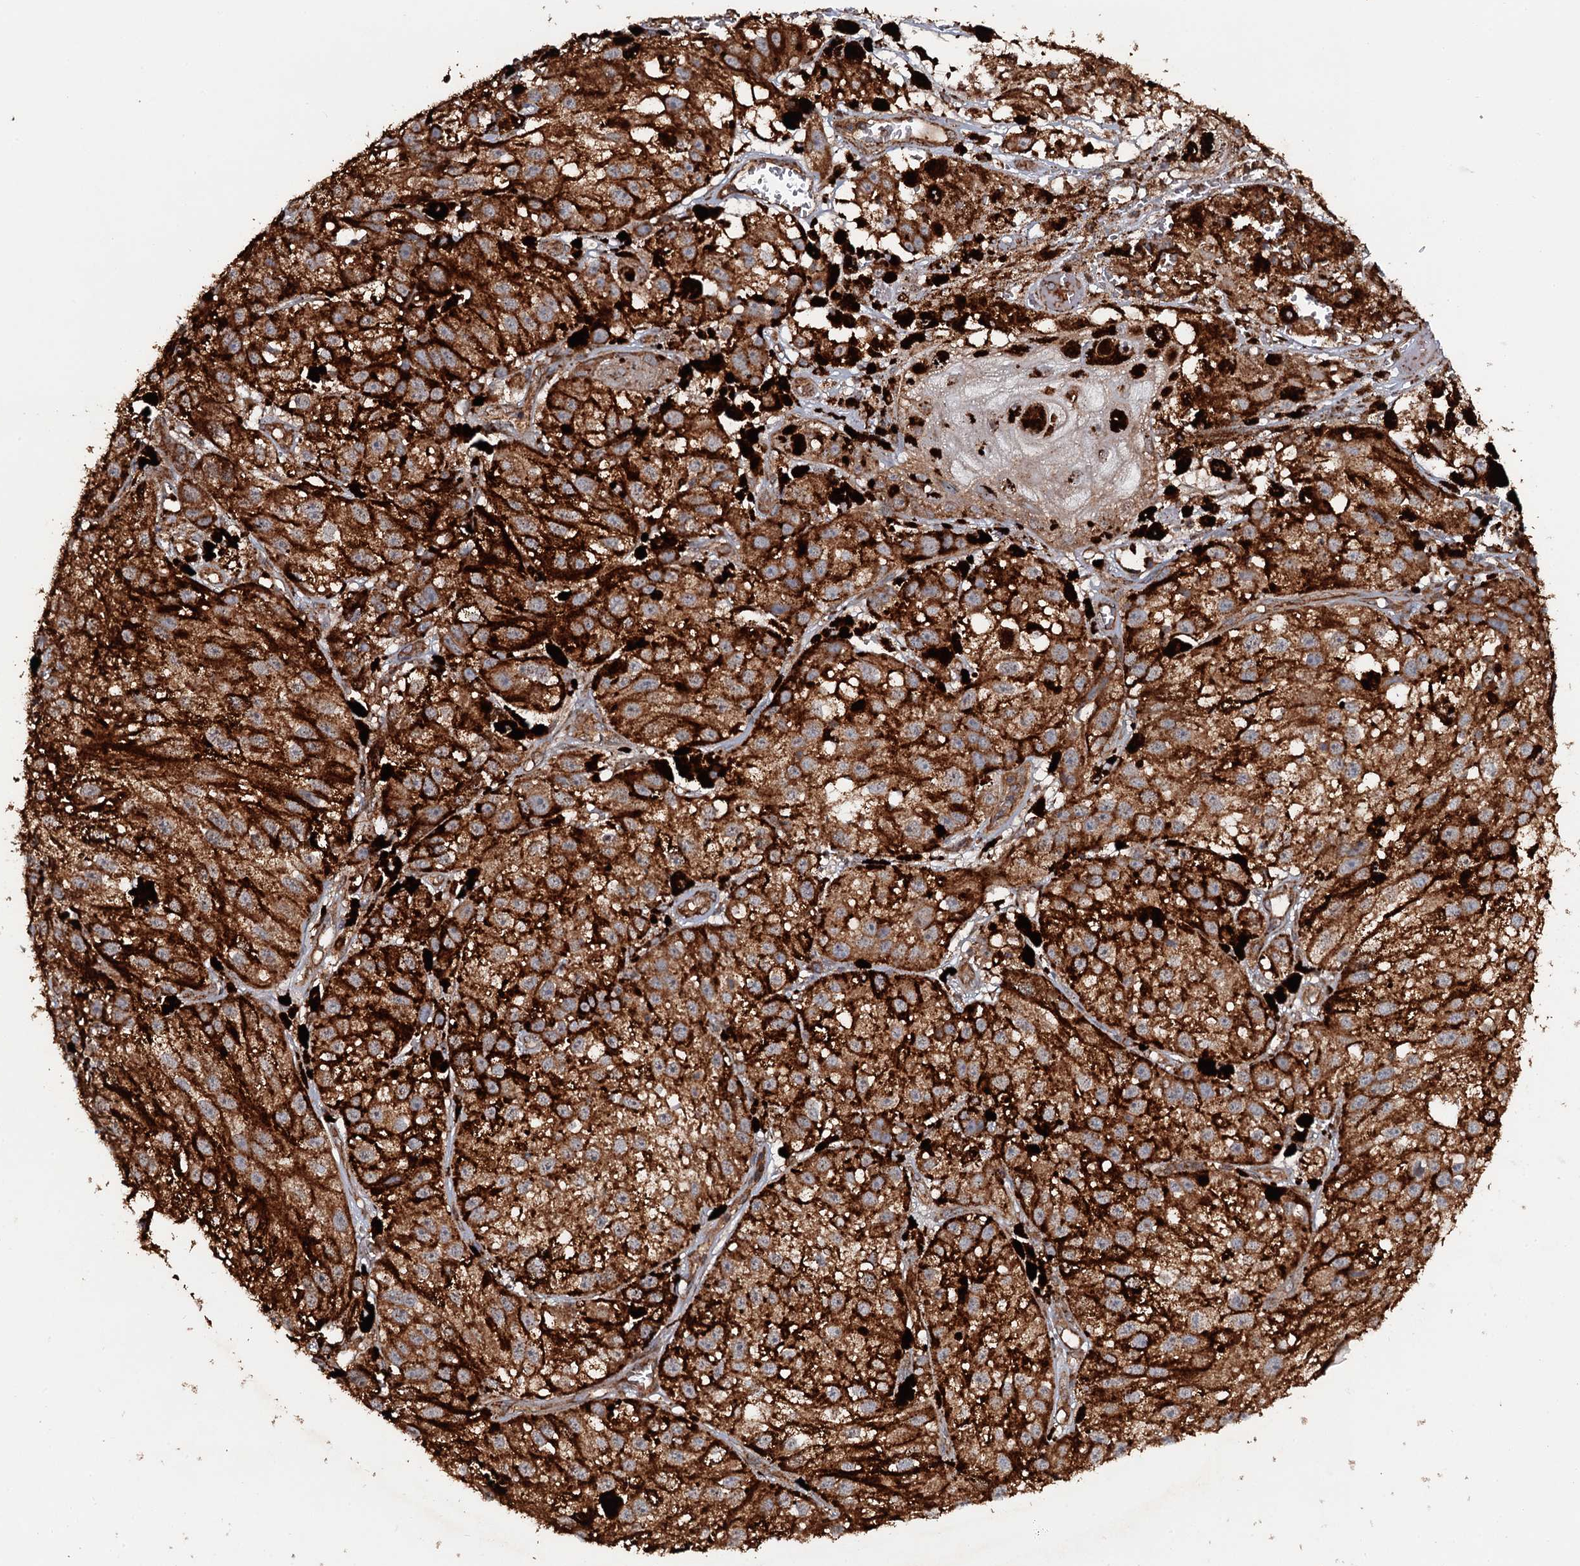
{"staining": {"intensity": "strong", "quantity": ">75%", "location": "cytoplasmic/membranous"}, "tissue": "melanoma", "cell_type": "Tumor cells", "image_type": "cancer", "snomed": [{"axis": "morphology", "description": "Malignant melanoma, NOS"}, {"axis": "topography", "description": "Skin"}], "caption": "A micrograph of human melanoma stained for a protein exhibits strong cytoplasmic/membranous brown staining in tumor cells.", "gene": "VWA8", "patient": {"sex": "male", "age": 88}}